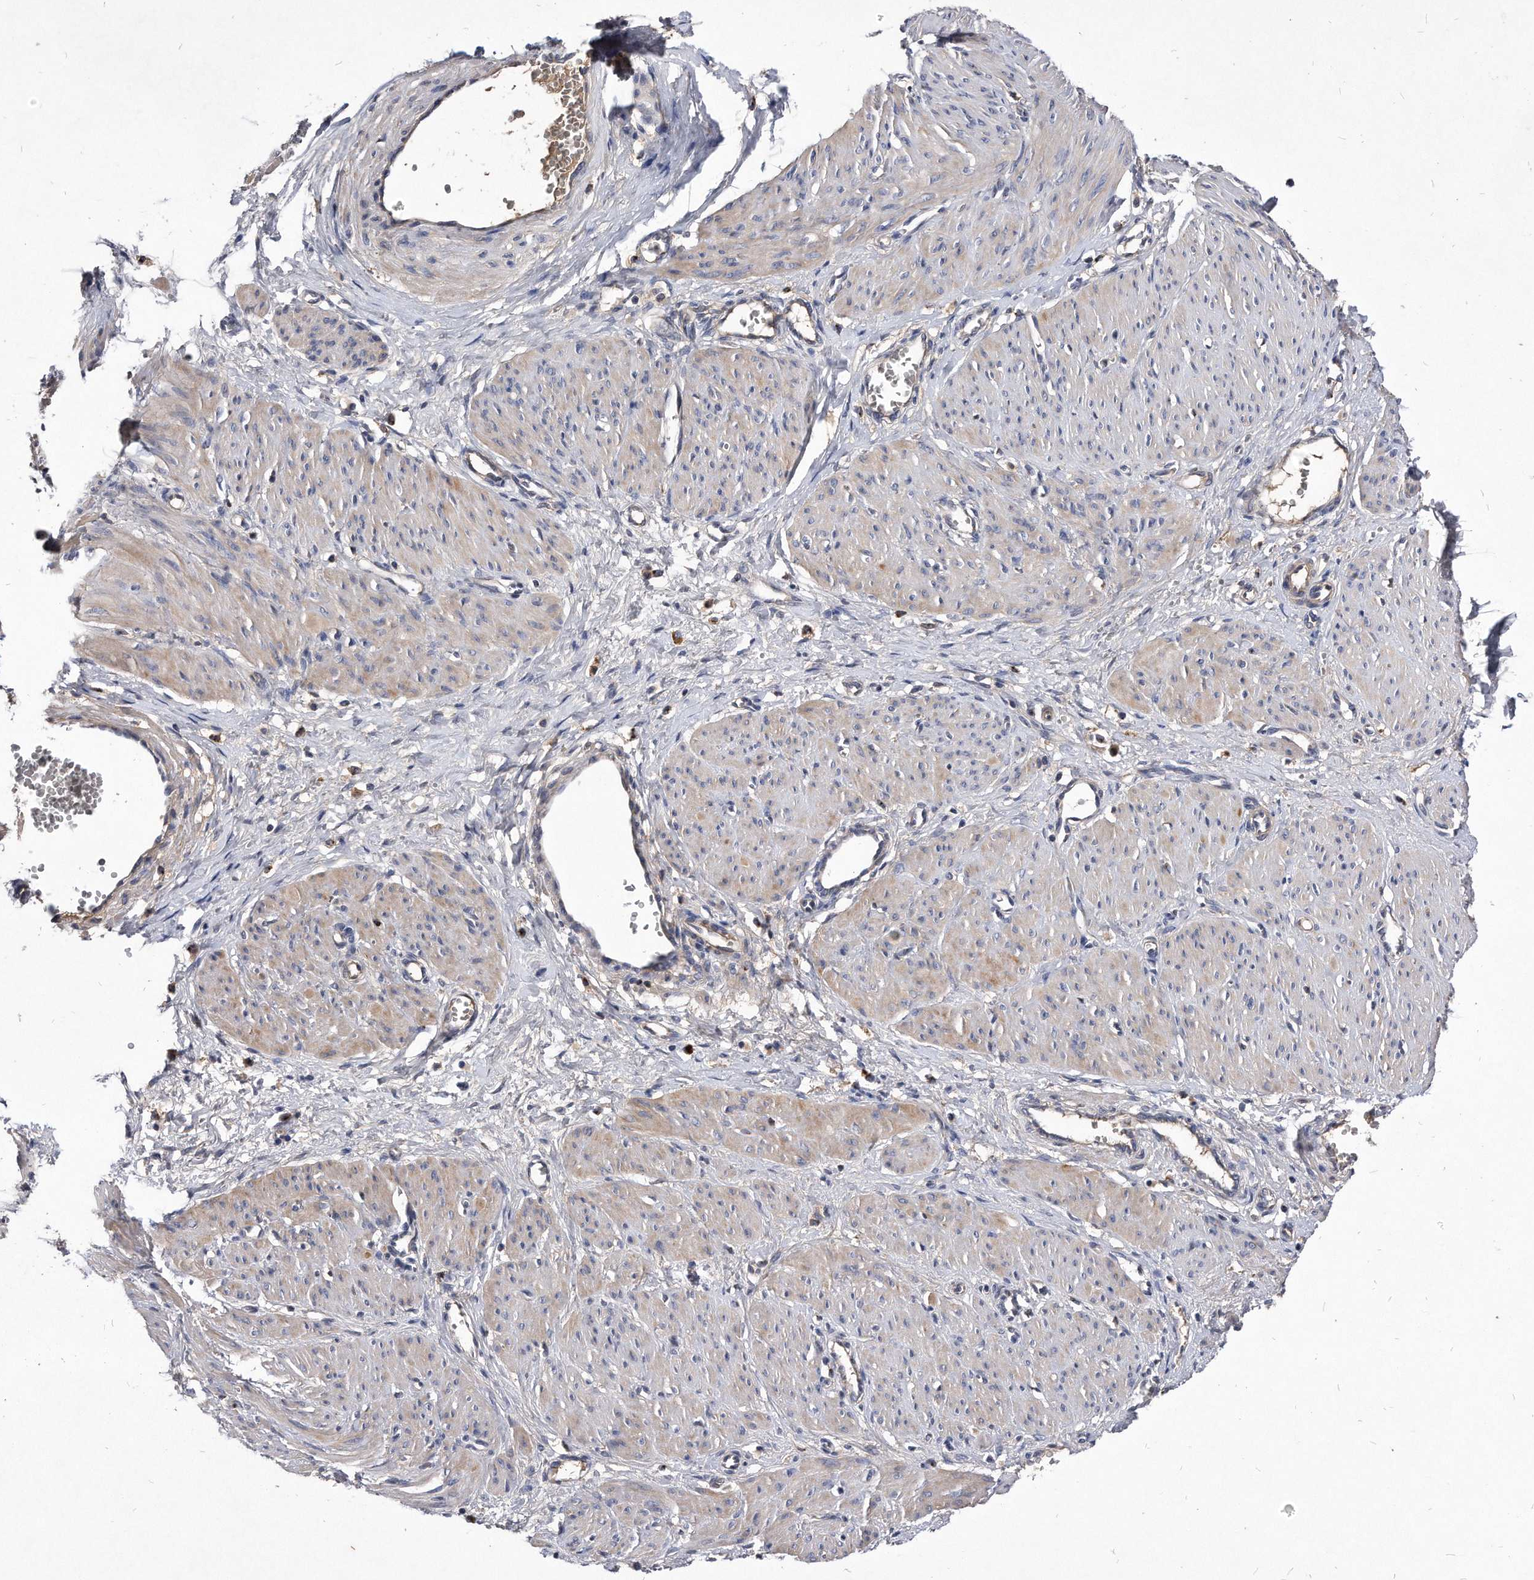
{"staining": {"intensity": "moderate", "quantity": "25%-75%", "location": "cytoplasmic/membranous"}, "tissue": "smooth muscle", "cell_type": "Smooth muscle cells", "image_type": "normal", "snomed": [{"axis": "morphology", "description": "Normal tissue, NOS"}, {"axis": "topography", "description": "Endometrium"}], "caption": "Protein expression analysis of unremarkable human smooth muscle reveals moderate cytoplasmic/membranous expression in approximately 25%-75% of smooth muscle cells. (DAB = brown stain, brightfield microscopy at high magnification).", "gene": "MGAT4A", "patient": {"sex": "female", "age": 33}}